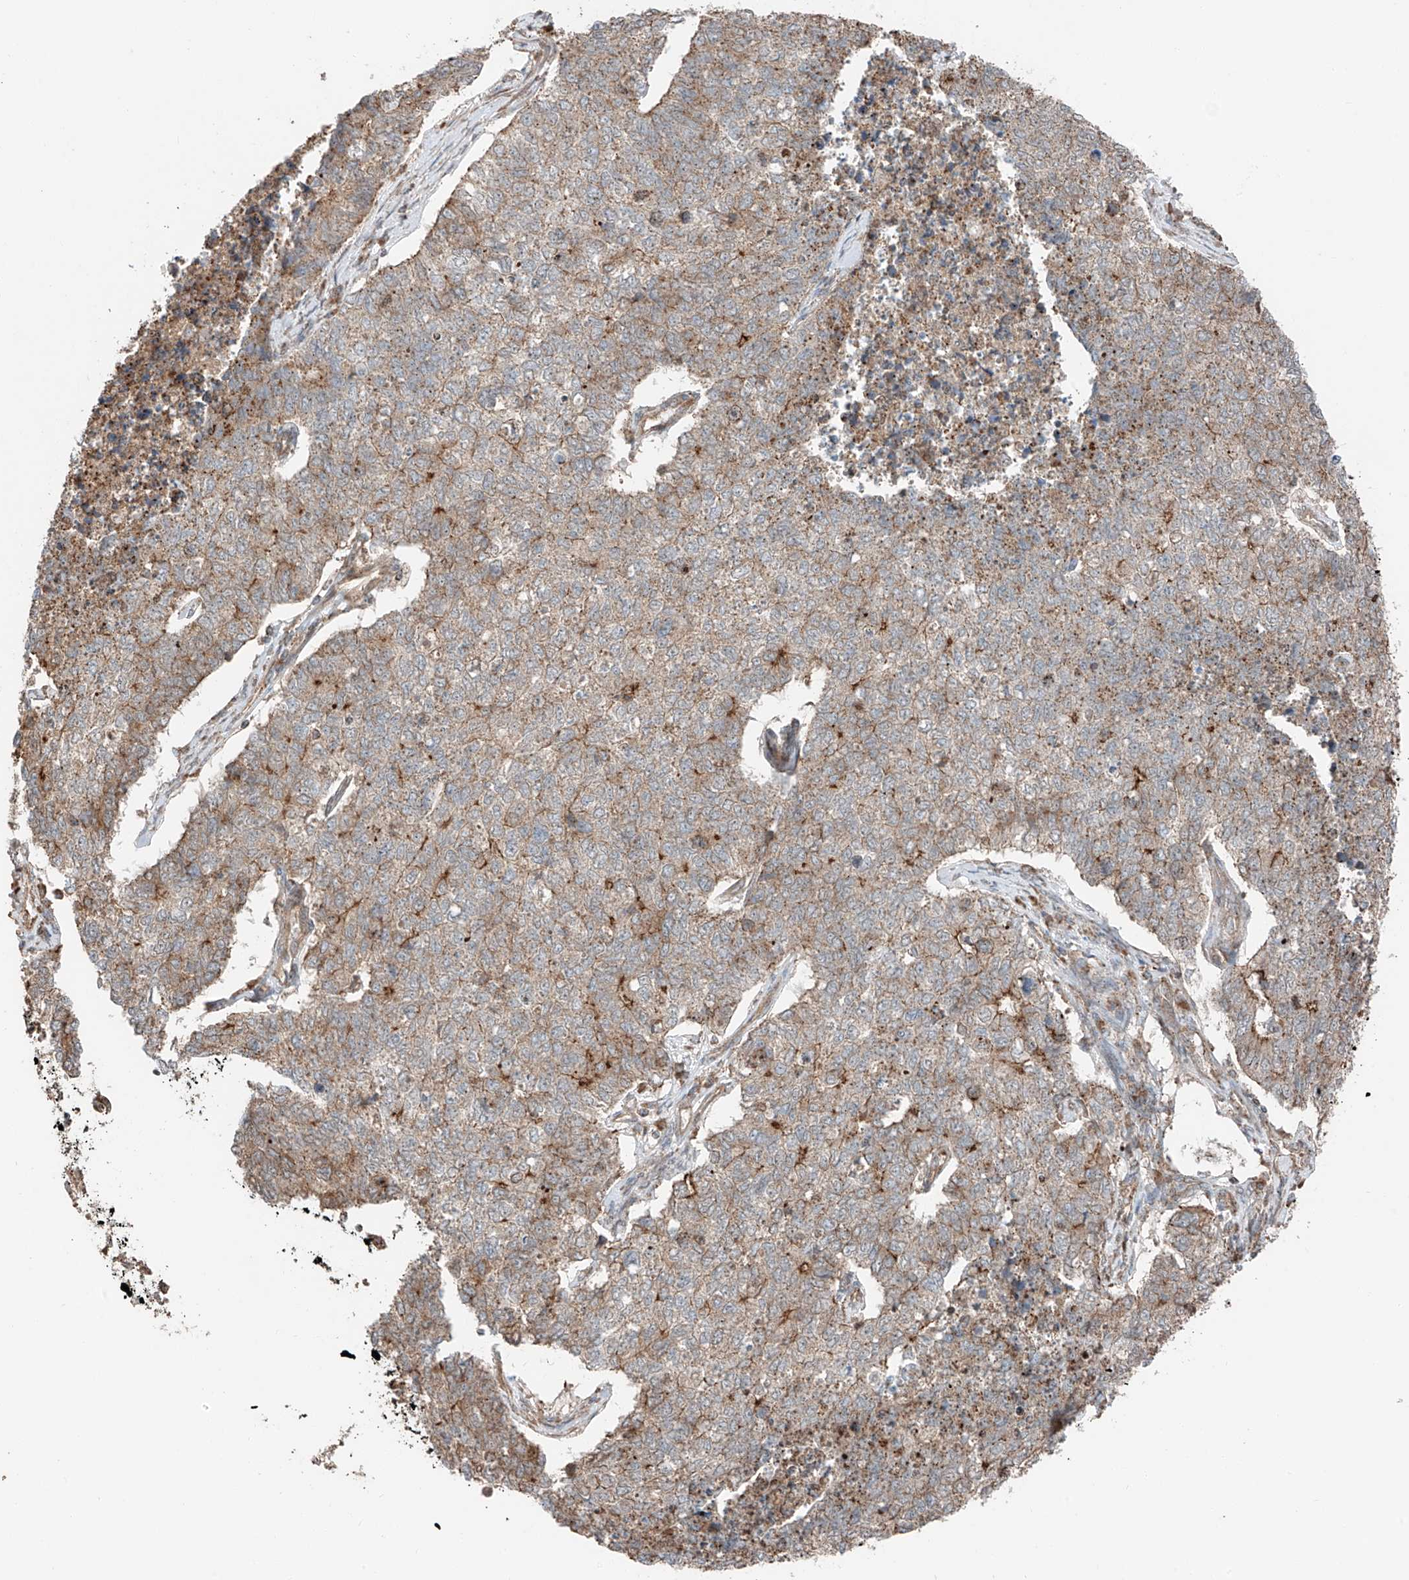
{"staining": {"intensity": "moderate", "quantity": ">75%", "location": "cytoplasmic/membranous"}, "tissue": "cervical cancer", "cell_type": "Tumor cells", "image_type": "cancer", "snomed": [{"axis": "morphology", "description": "Squamous cell carcinoma, NOS"}, {"axis": "topography", "description": "Cervix"}], "caption": "Squamous cell carcinoma (cervical) stained for a protein shows moderate cytoplasmic/membranous positivity in tumor cells.", "gene": "CEP162", "patient": {"sex": "female", "age": 63}}